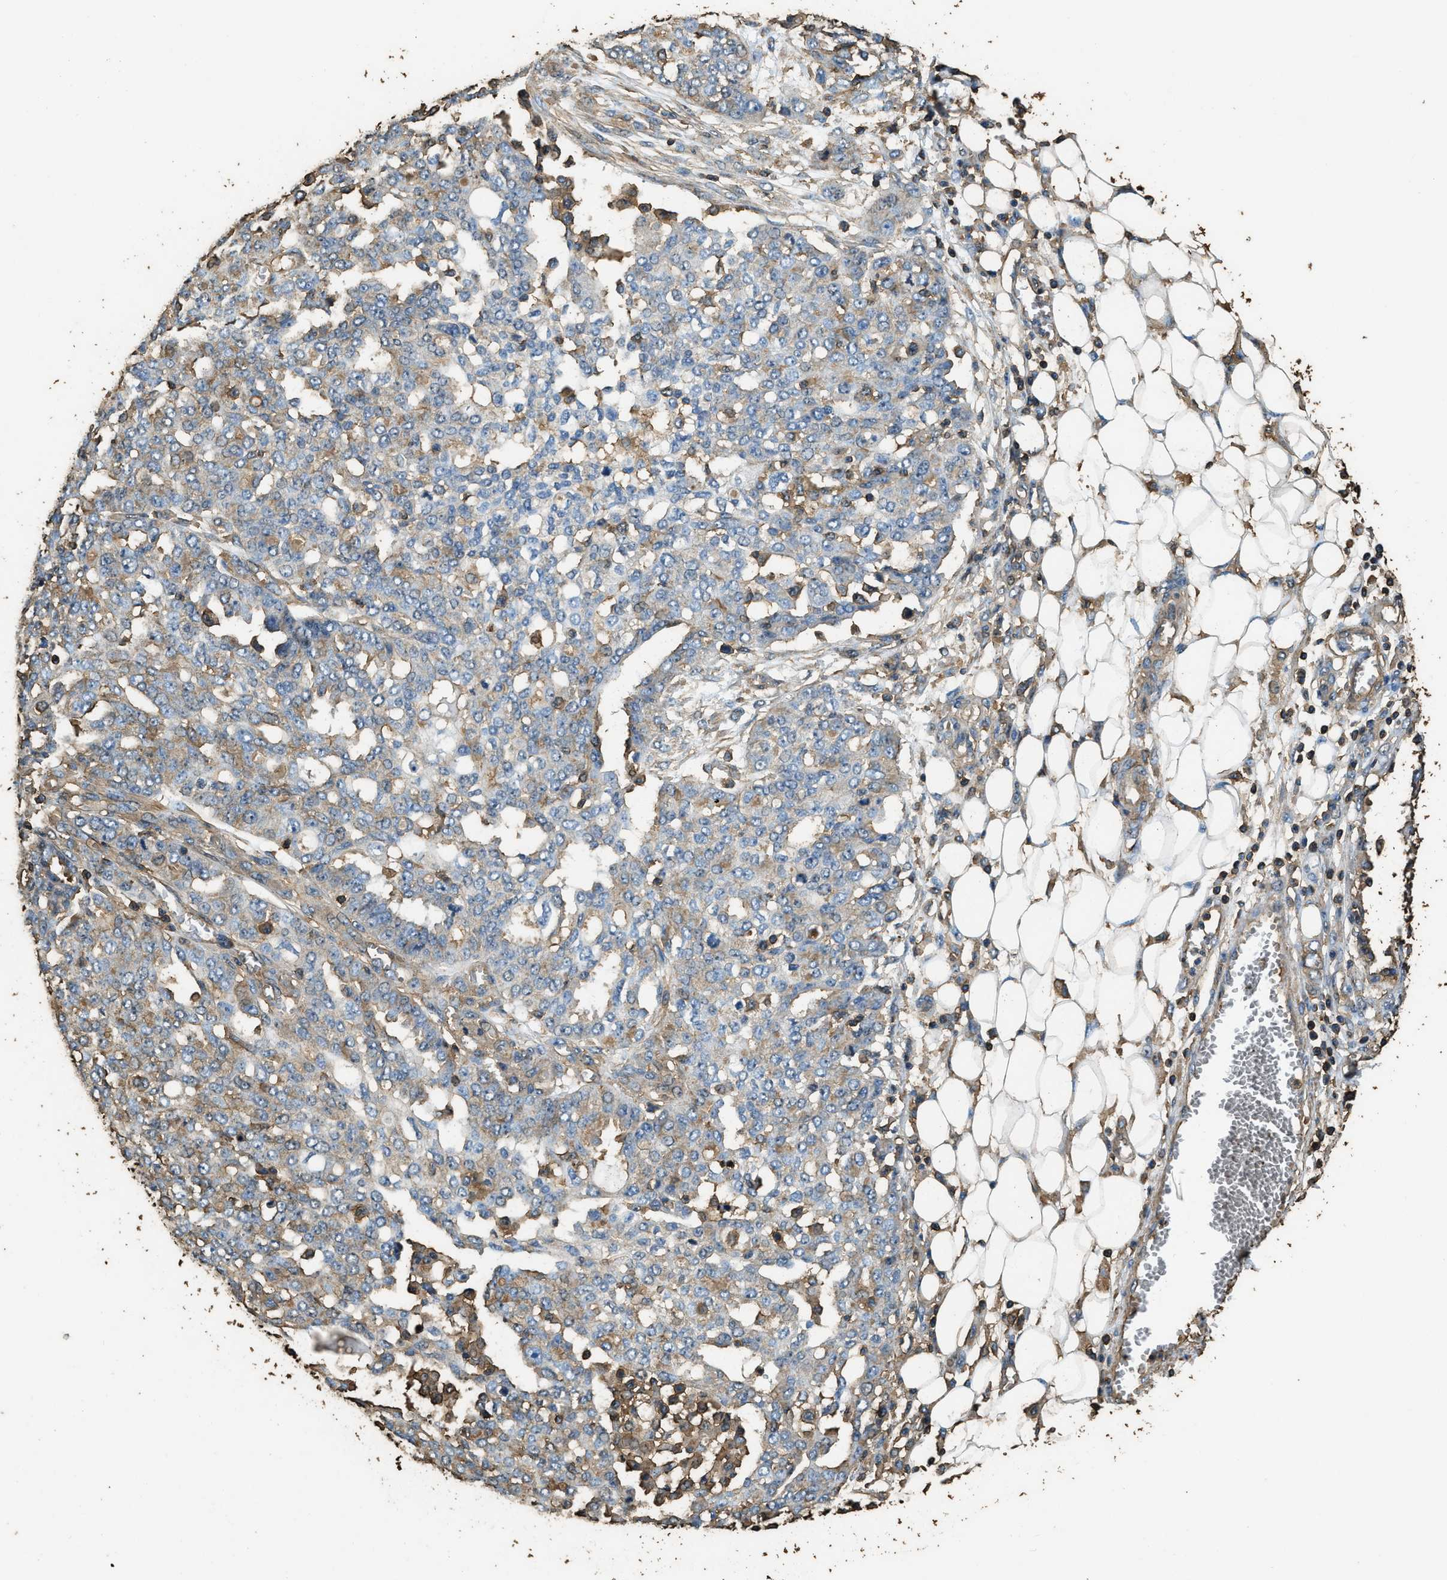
{"staining": {"intensity": "weak", "quantity": "25%-75%", "location": "cytoplasmic/membranous"}, "tissue": "ovarian cancer", "cell_type": "Tumor cells", "image_type": "cancer", "snomed": [{"axis": "morphology", "description": "Cystadenocarcinoma, serous, NOS"}, {"axis": "topography", "description": "Soft tissue"}, {"axis": "topography", "description": "Ovary"}], "caption": "An image of ovarian cancer (serous cystadenocarcinoma) stained for a protein demonstrates weak cytoplasmic/membranous brown staining in tumor cells.", "gene": "ACCS", "patient": {"sex": "female", "age": 57}}